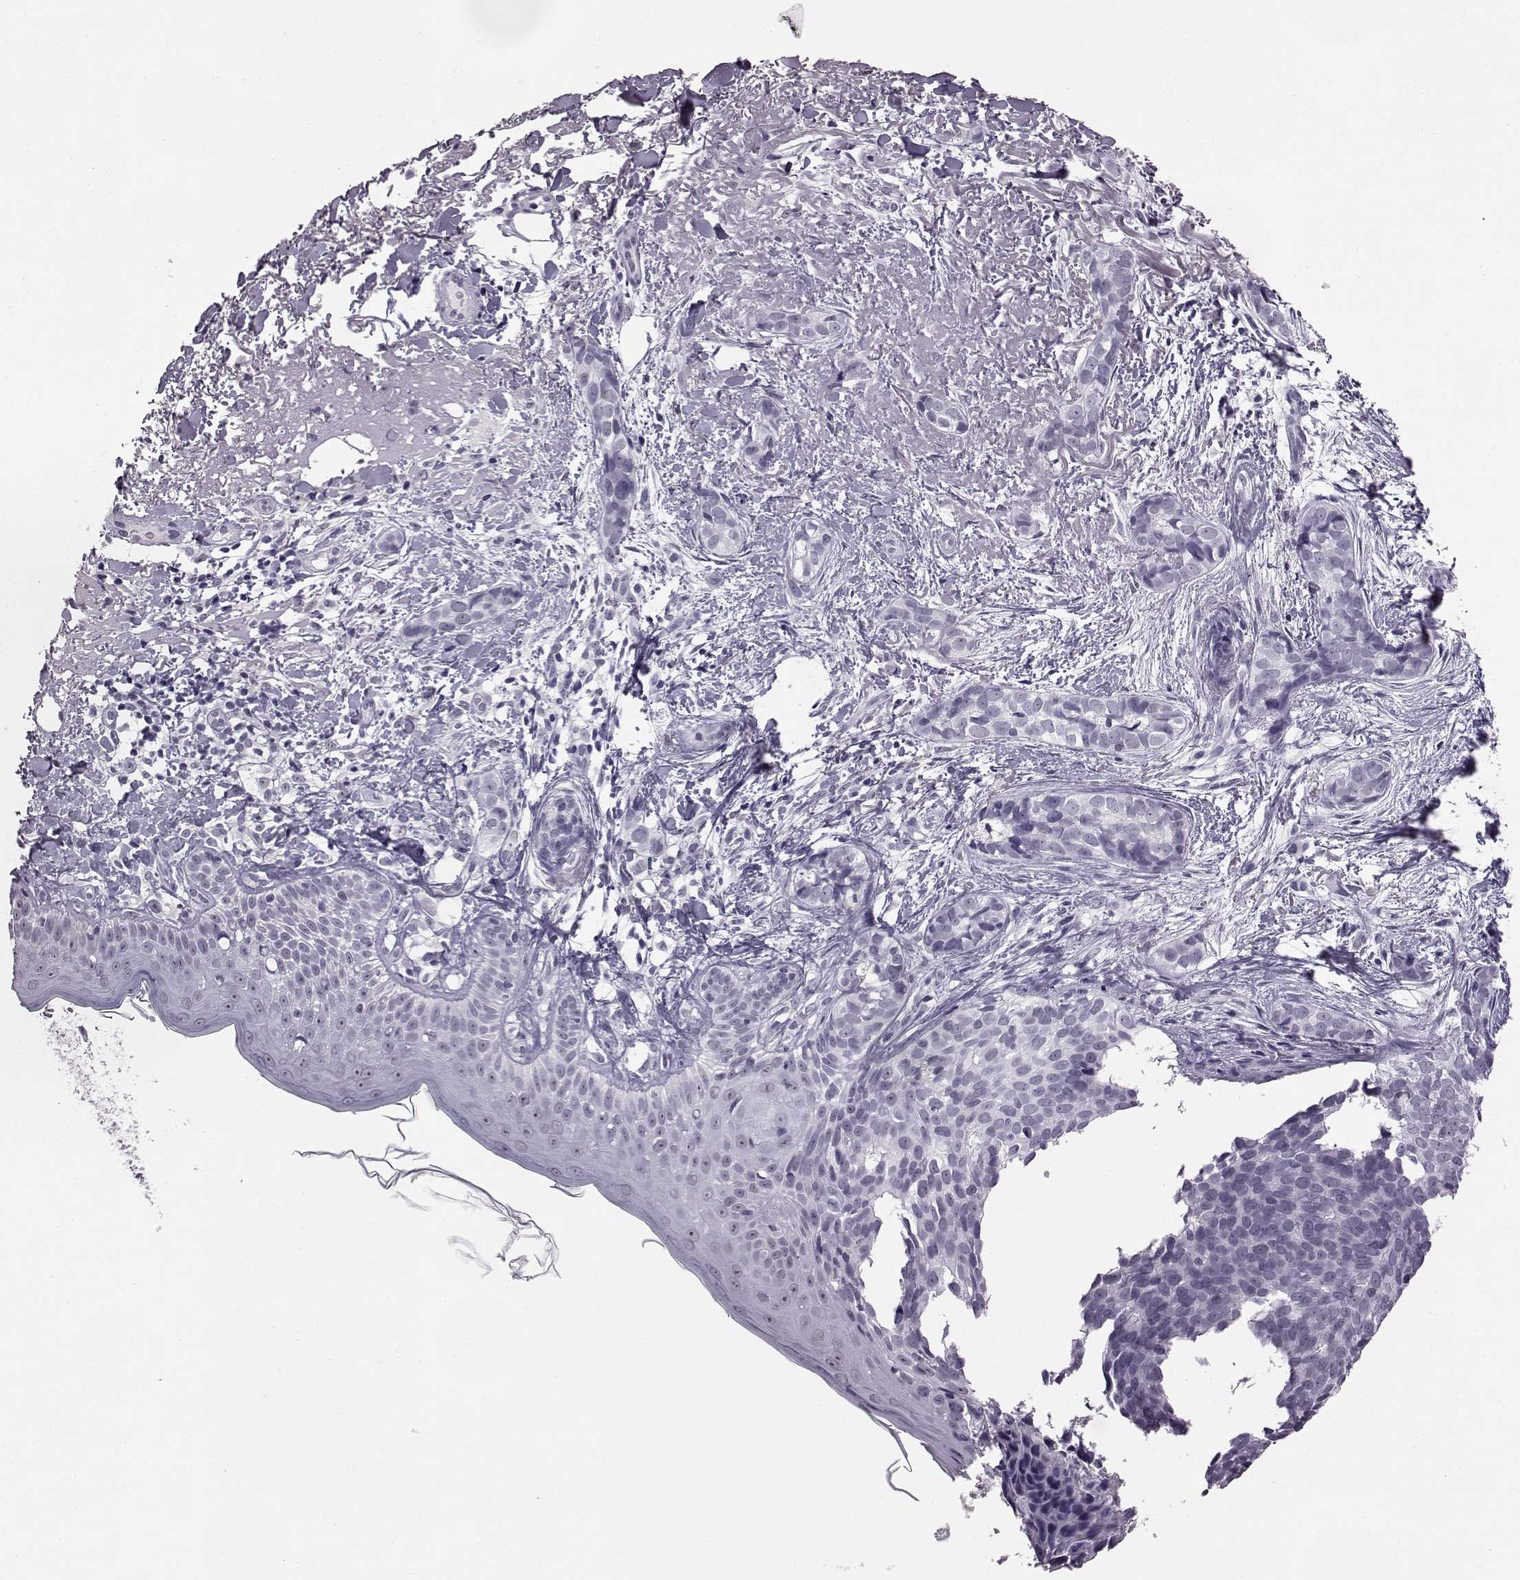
{"staining": {"intensity": "negative", "quantity": "none", "location": "none"}, "tissue": "skin cancer", "cell_type": "Tumor cells", "image_type": "cancer", "snomed": [{"axis": "morphology", "description": "Basal cell carcinoma"}, {"axis": "topography", "description": "Skin"}], "caption": "IHC of skin basal cell carcinoma demonstrates no expression in tumor cells.", "gene": "ADGRG2", "patient": {"sex": "male", "age": 87}}